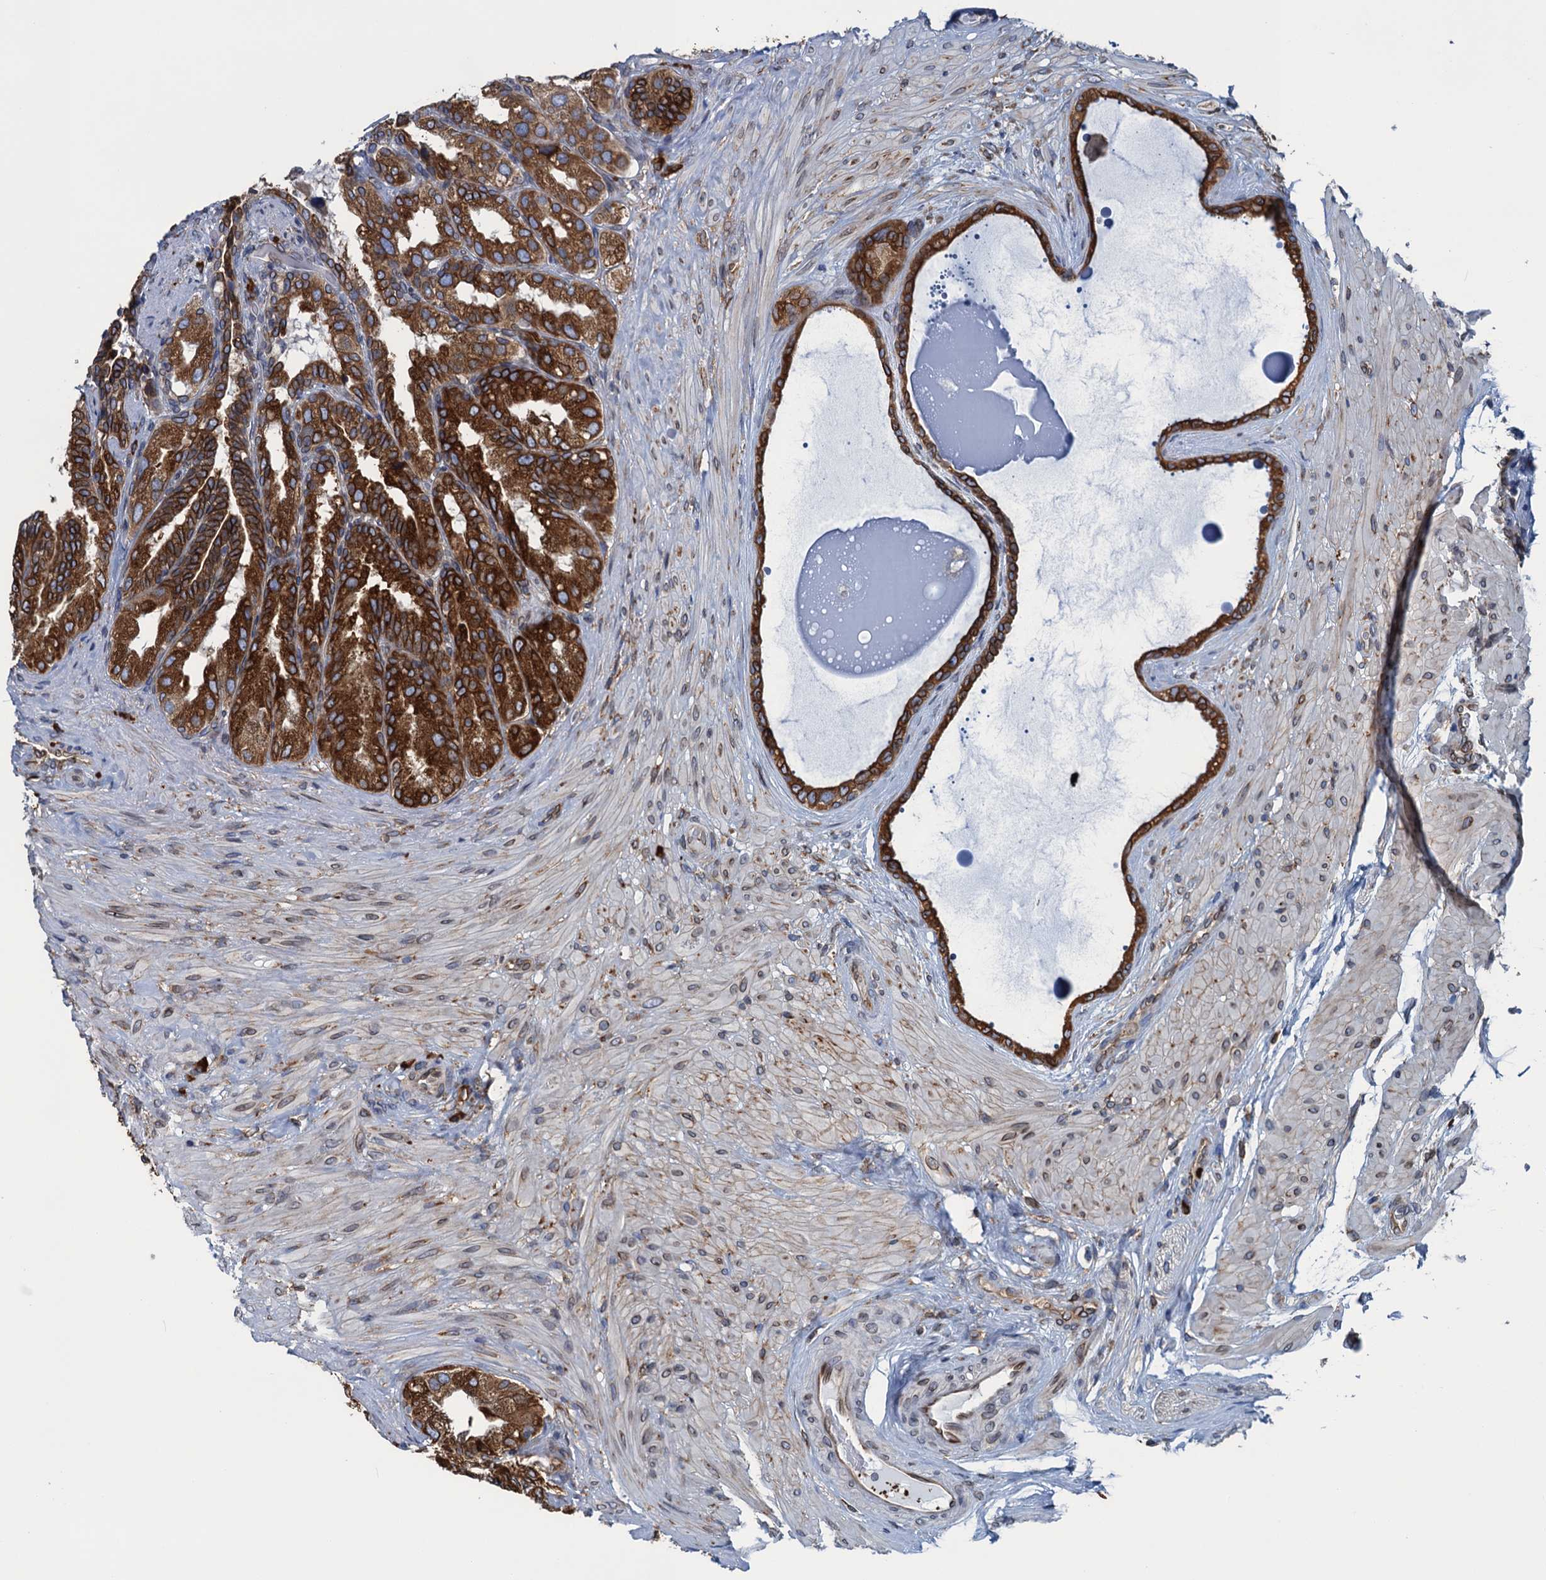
{"staining": {"intensity": "strong", "quantity": ">75%", "location": "cytoplasmic/membranous"}, "tissue": "seminal vesicle", "cell_type": "Glandular cells", "image_type": "normal", "snomed": [{"axis": "morphology", "description": "Normal tissue, NOS"}, {"axis": "topography", "description": "Seminal veicle"}, {"axis": "topography", "description": "Peripheral nerve tissue"}], "caption": "IHC of normal human seminal vesicle displays high levels of strong cytoplasmic/membranous expression in approximately >75% of glandular cells. (DAB = brown stain, brightfield microscopy at high magnification).", "gene": "TMEM205", "patient": {"sex": "male", "age": 63}}